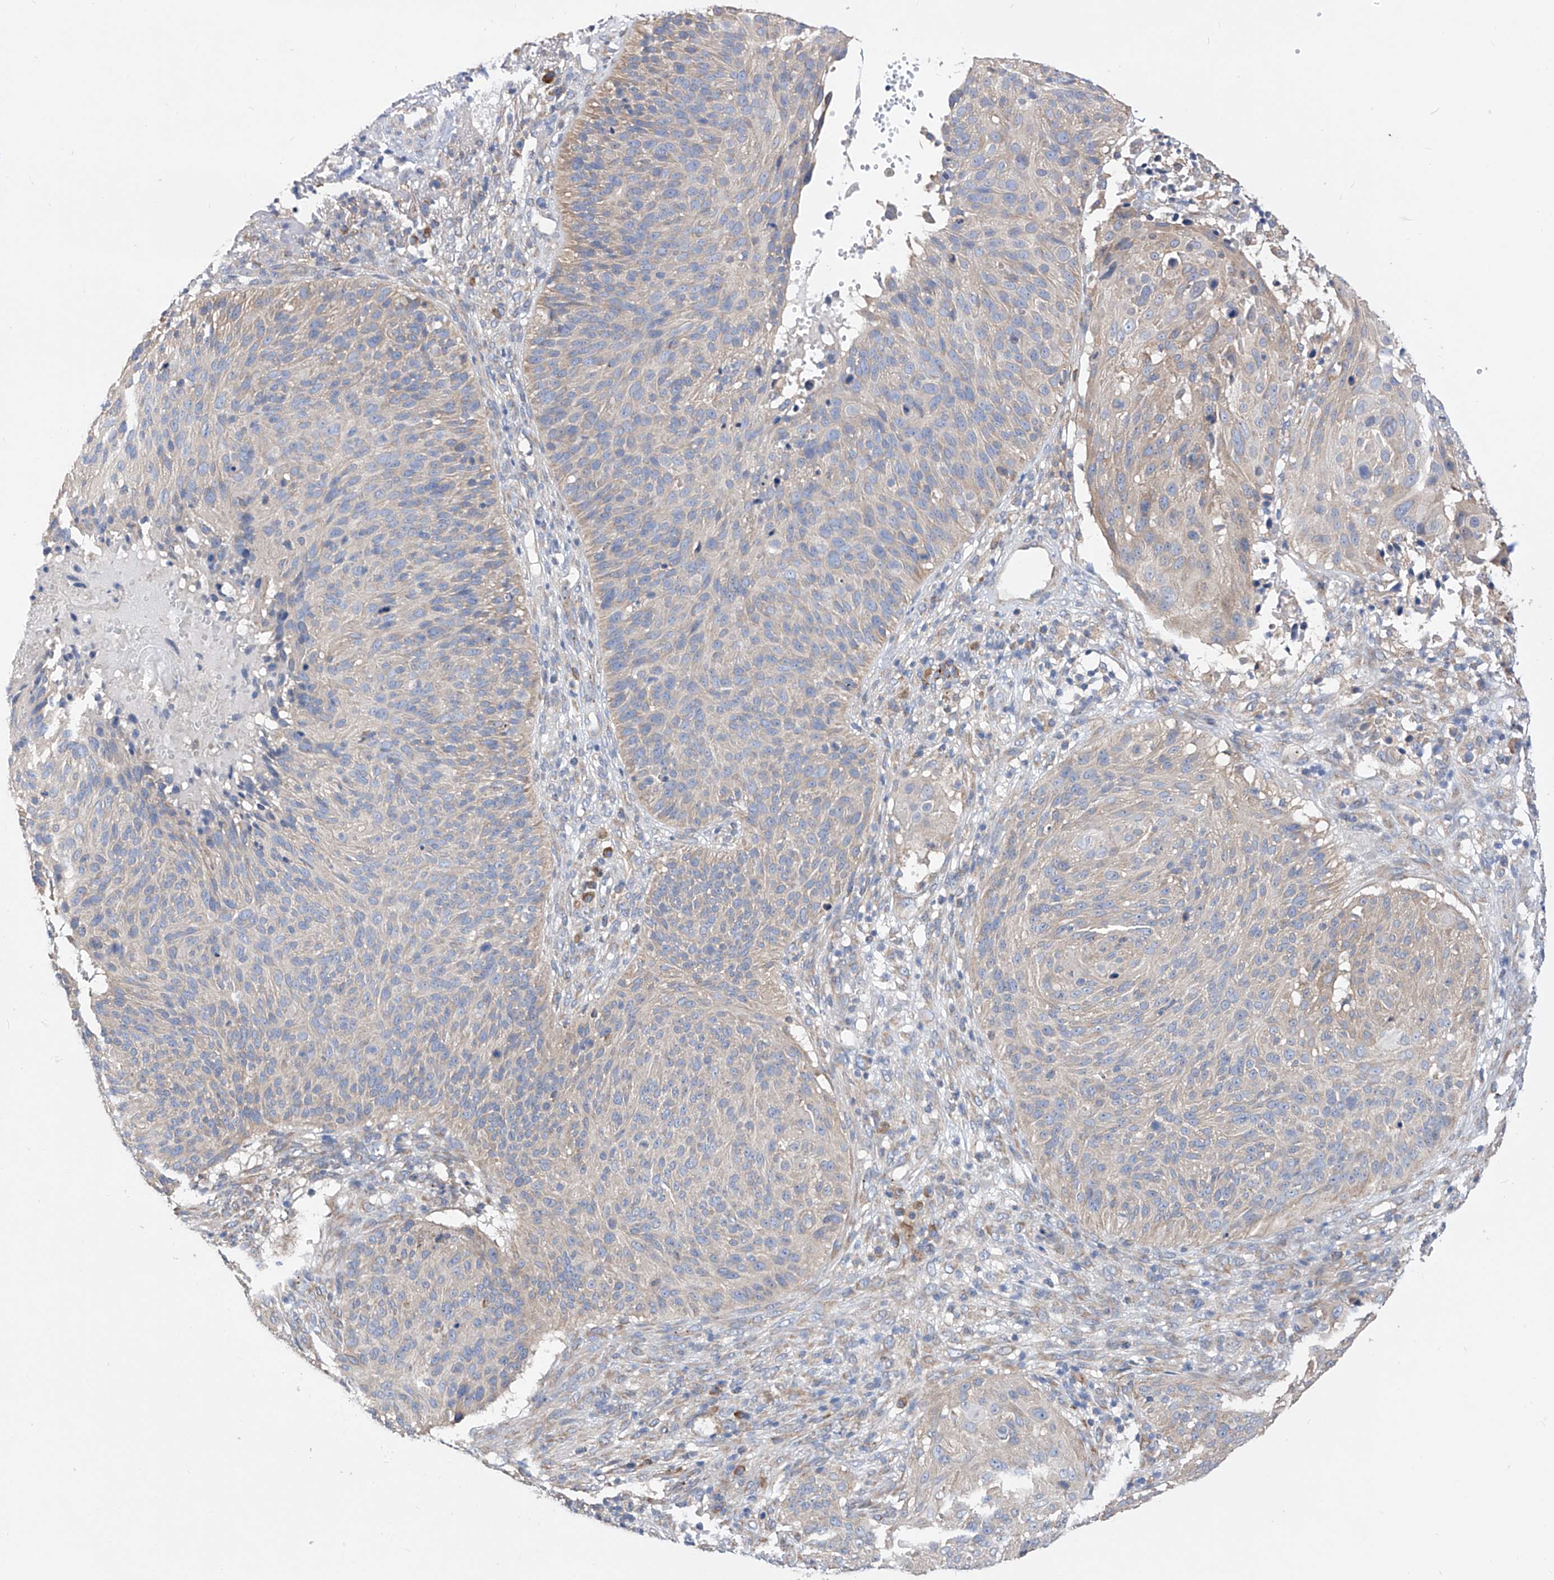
{"staining": {"intensity": "negative", "quantity": "none", "location": "none"}, "tissue": "cervical cancer", "cell_type": "Tumor cells", "image_type": "cancer", "snomed": [{"axis": "morphology", "description": "Squamous cell carcinoma, NOS"}, {"axis": "topography", "description": "Cervix"}], "caption": "Immunohistochemistry micrograph of neoplastic tissue: cervical cancer stained with DAB (3,3'-diaminobenzidine) displays no significant protein staining in tumor cells.", "gene": "UFL1", "patient": {"sex": "female", "age": 74}}